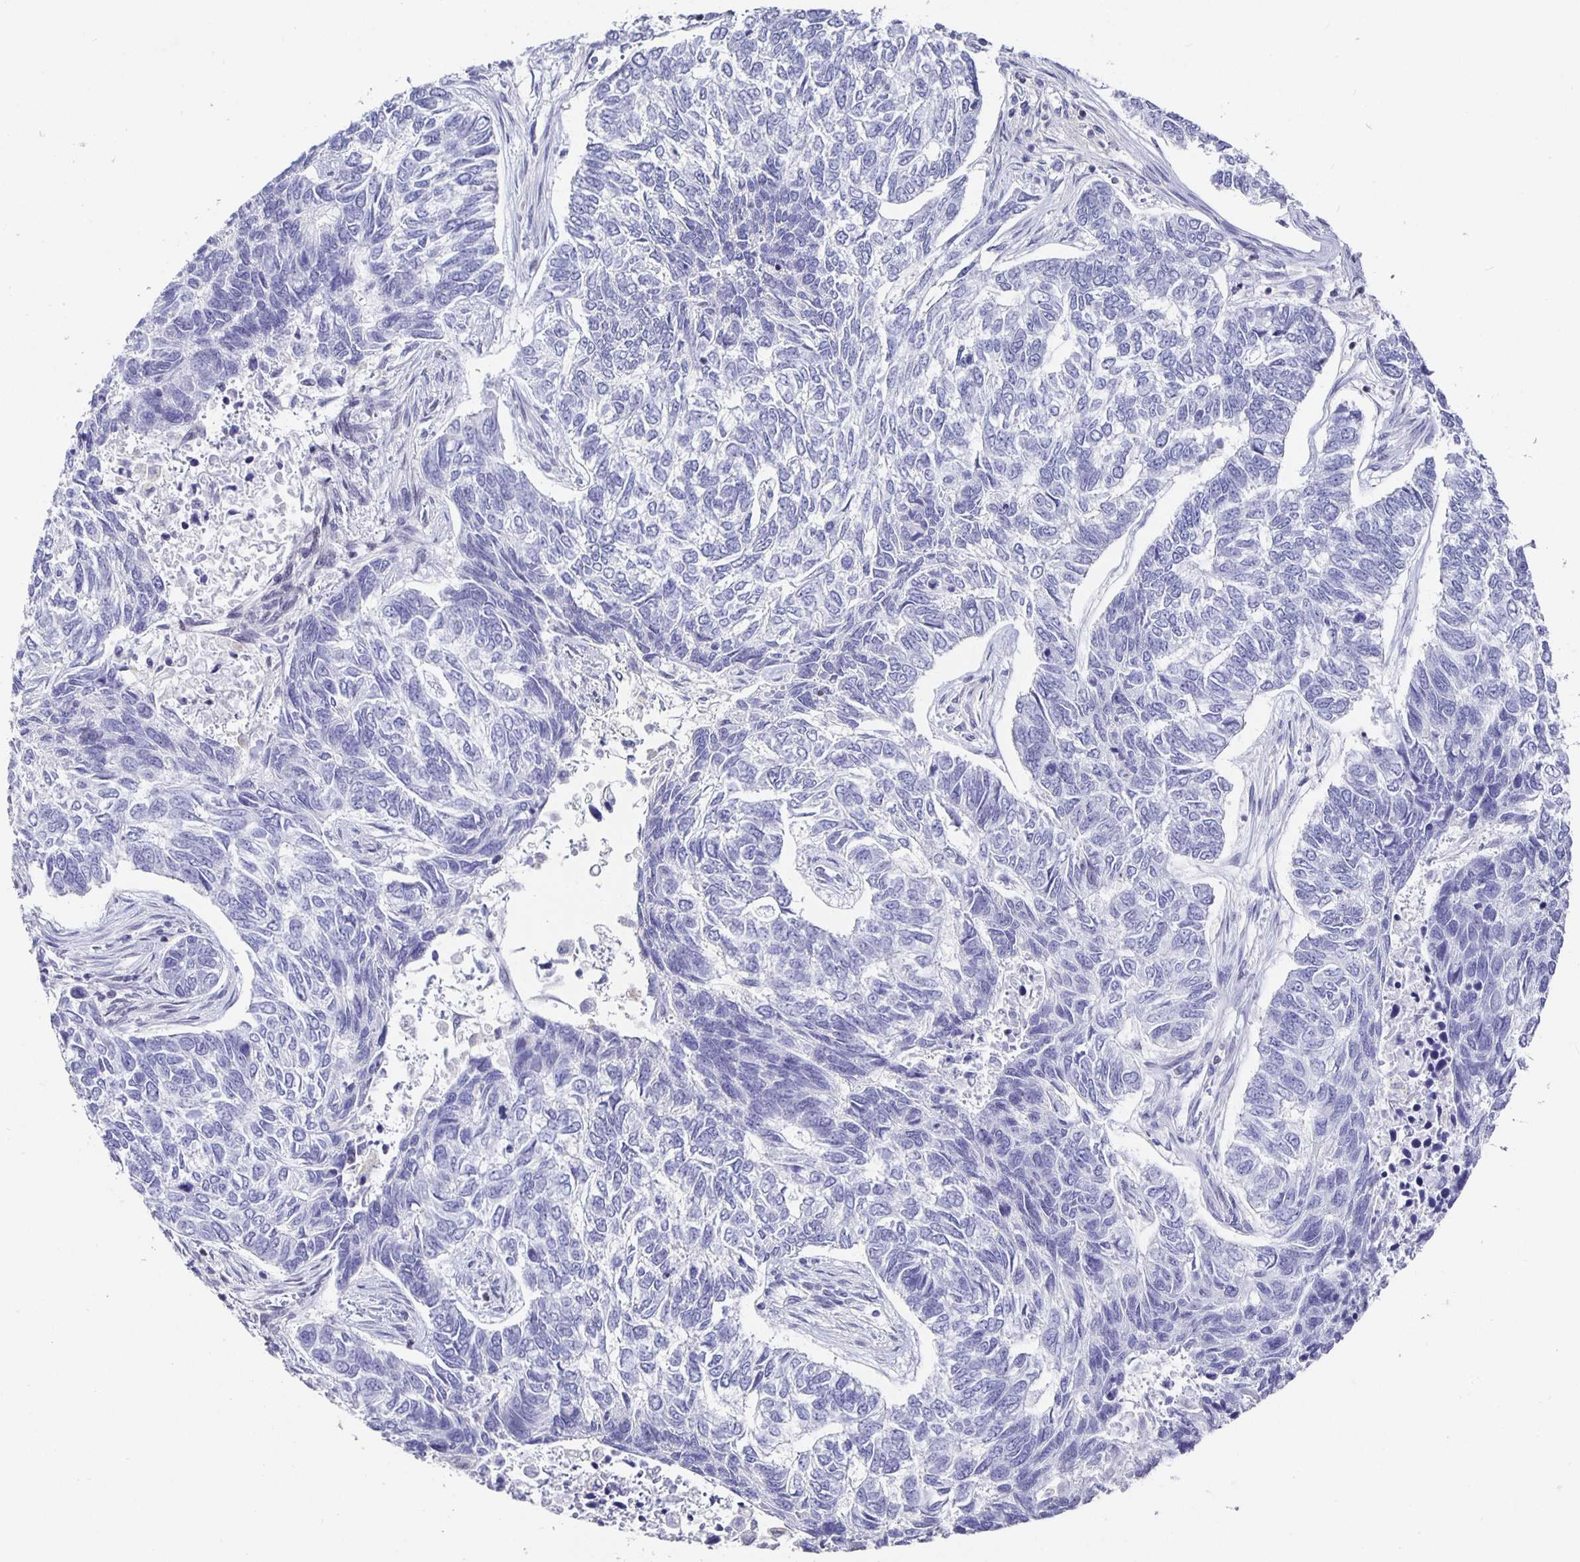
{"staining": {"intensity": "negative", "quantity": "none", "location": "none"}, "tissue": "skin cancer", "cell_type": "Tumor cells", "image_type": "cancer", "snomed": [{"axis": "morphology", "description": "Basal cell carcinoma"}, {"axis": "topography", "description": "Skin"}], "caption": "Tumor cells are negative for protein expression in human basal cell carcinoma (skin).", "gene": "RUNX2", "patient": {"sex": "female", "age": 65}}